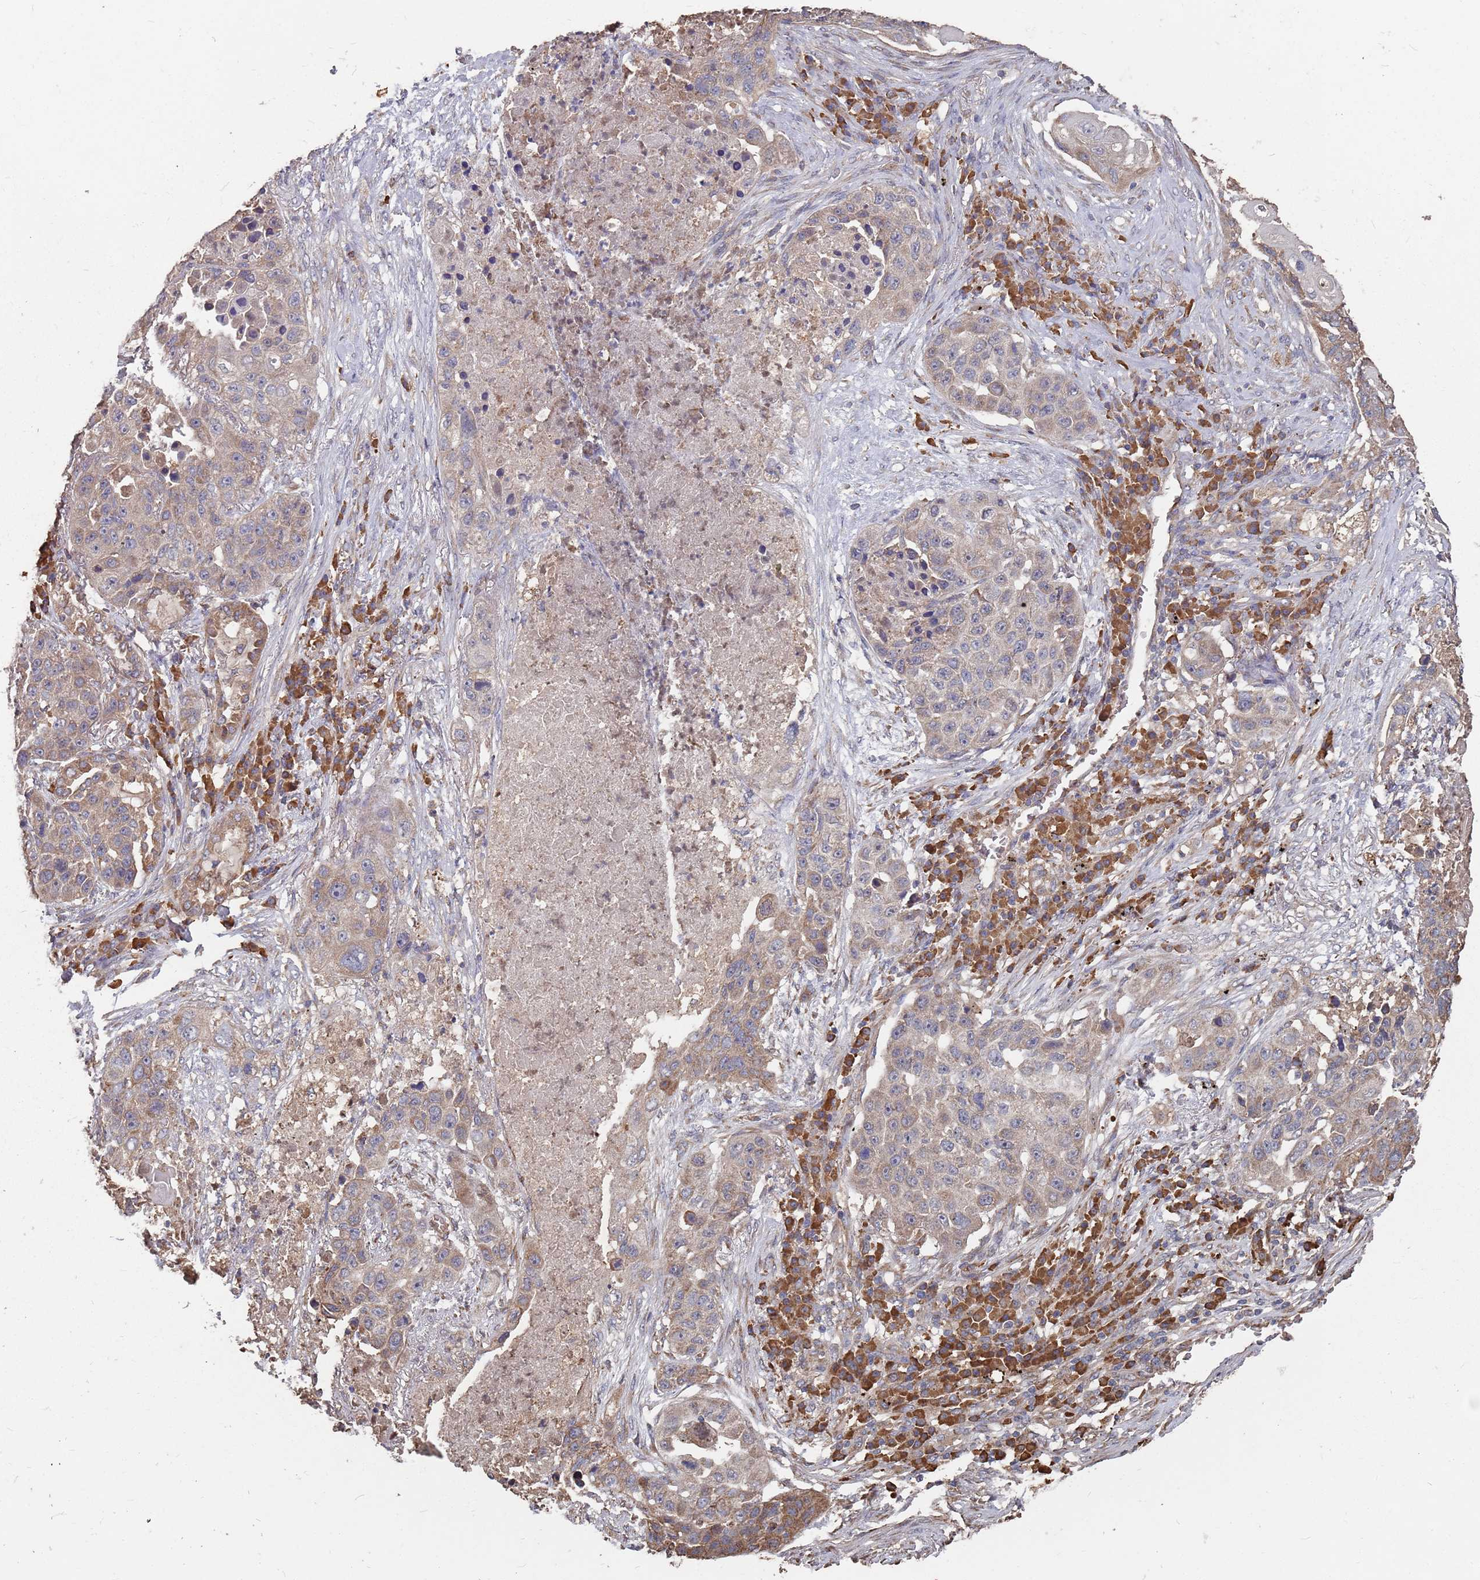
{"staining": {"intensity": "moderate", "quantity": "25%-75%", "location": "cytoplasmic/membranous"}, "tissue": "lung cancer", "cell_type": "Tumor cells", "image_type": "cancer", "snomed": [{"axis": "morphology", "description": "Squamous cell carcinoma, NOS"}, {"axis": "topography", "description": "Lung"}], "caption": "The histopathology image displays immunohistochemical staining of lung squamous cell carcinoma. There is moderate cytoplasmic/membranous positivity is seen in approximately 25%-75% of tumor cells. (Brightfield microscopy of DAB IHC at high magnification).", "gene": "ATG5", "patient": {"sex": "female", "age": 63}}